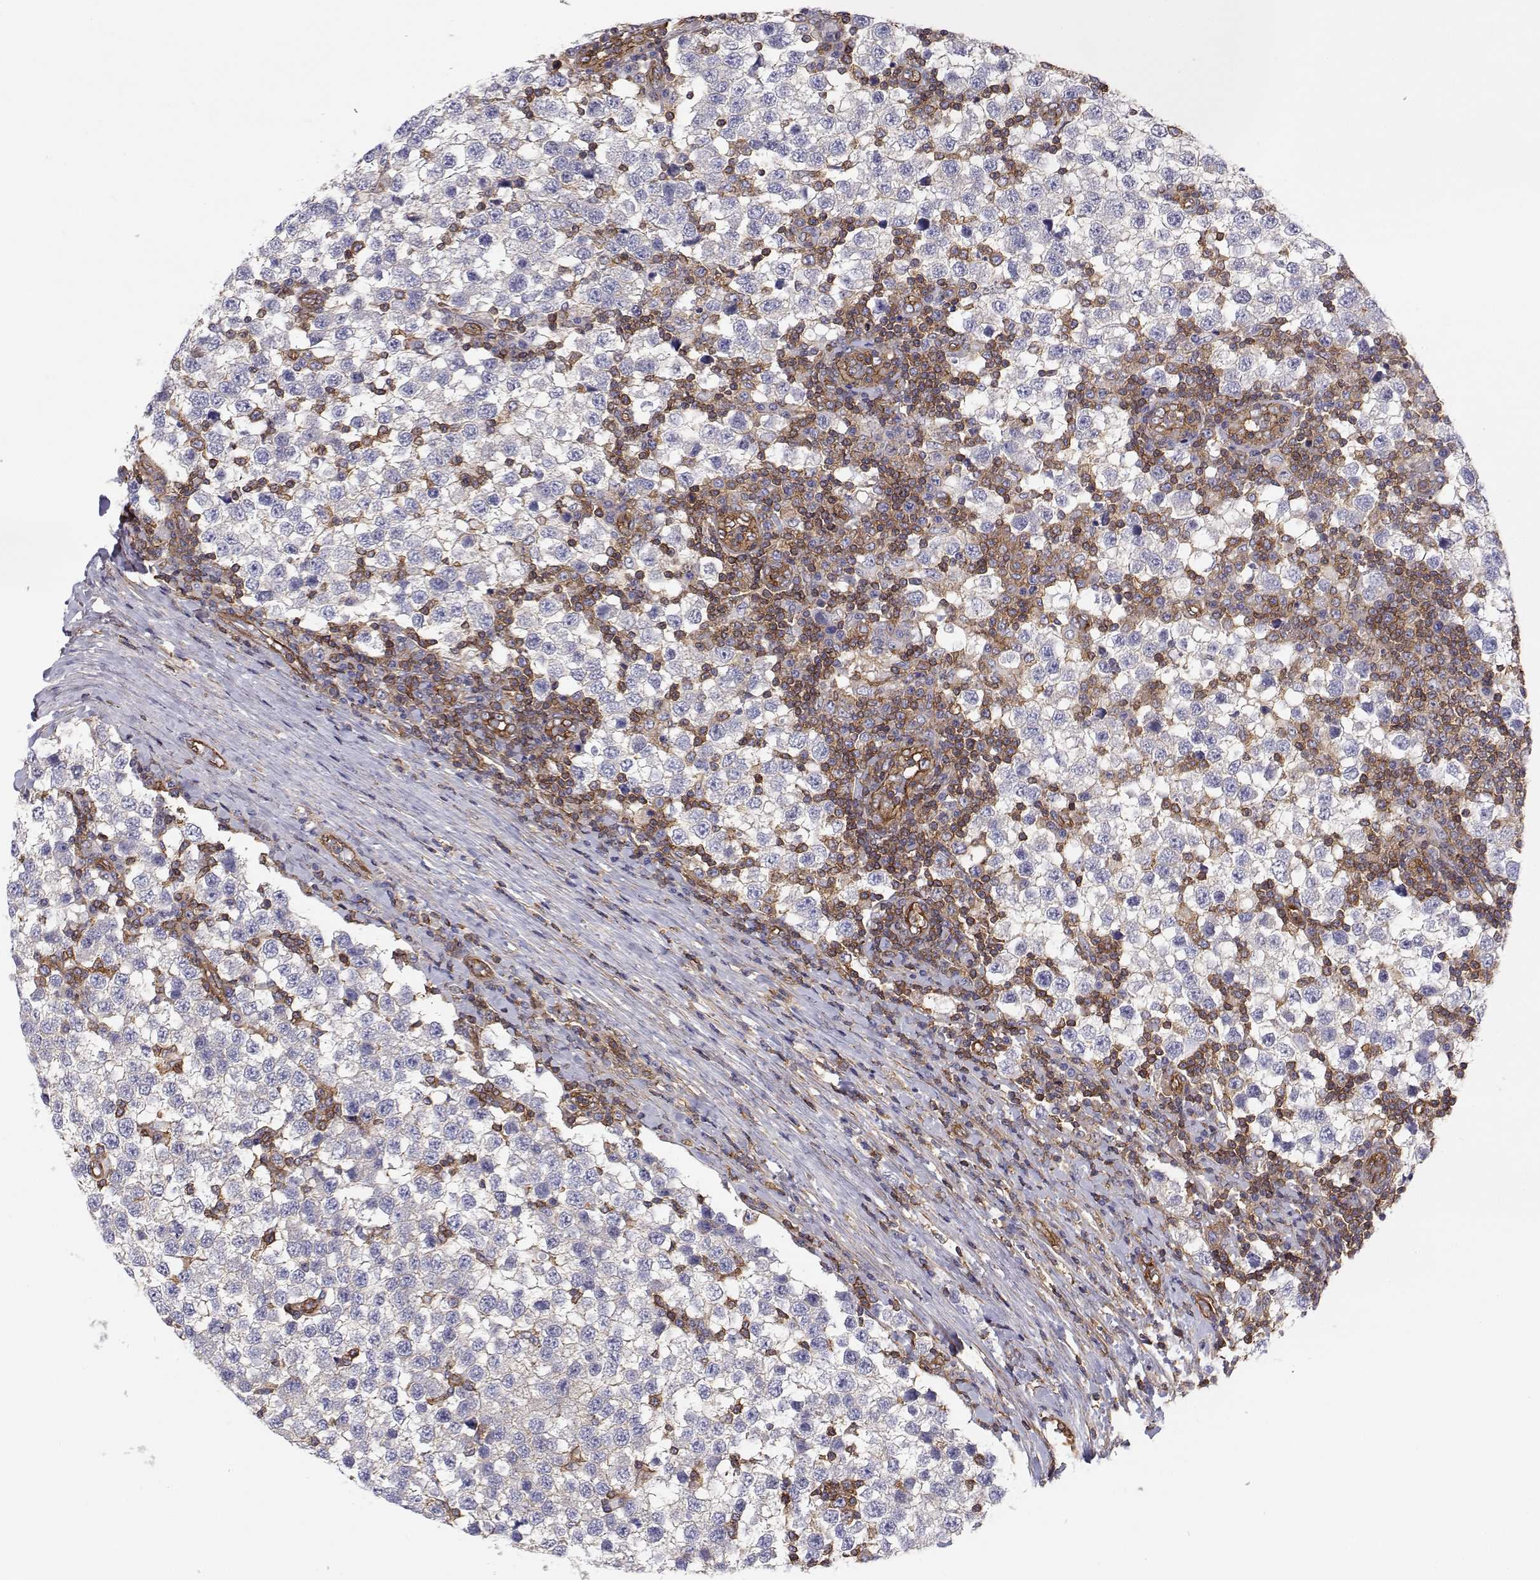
{"staining": {"intensity": "negative", "quantity": "none", "location": "none"}, "tissue": "testis cancer", "cell_type": "Tumor cells", "image_type": "cancer", "snomed": [{"axis": "morphology", "description": "Seminoma, NOS"}, {"axis": "topography", "description": "Testis"}], "caption": "The photomicrograph displays no significant expression in tumor cells of testis seminoma.", "gene": "MYH9", "patient": {"sex": "male", "age": 34}}